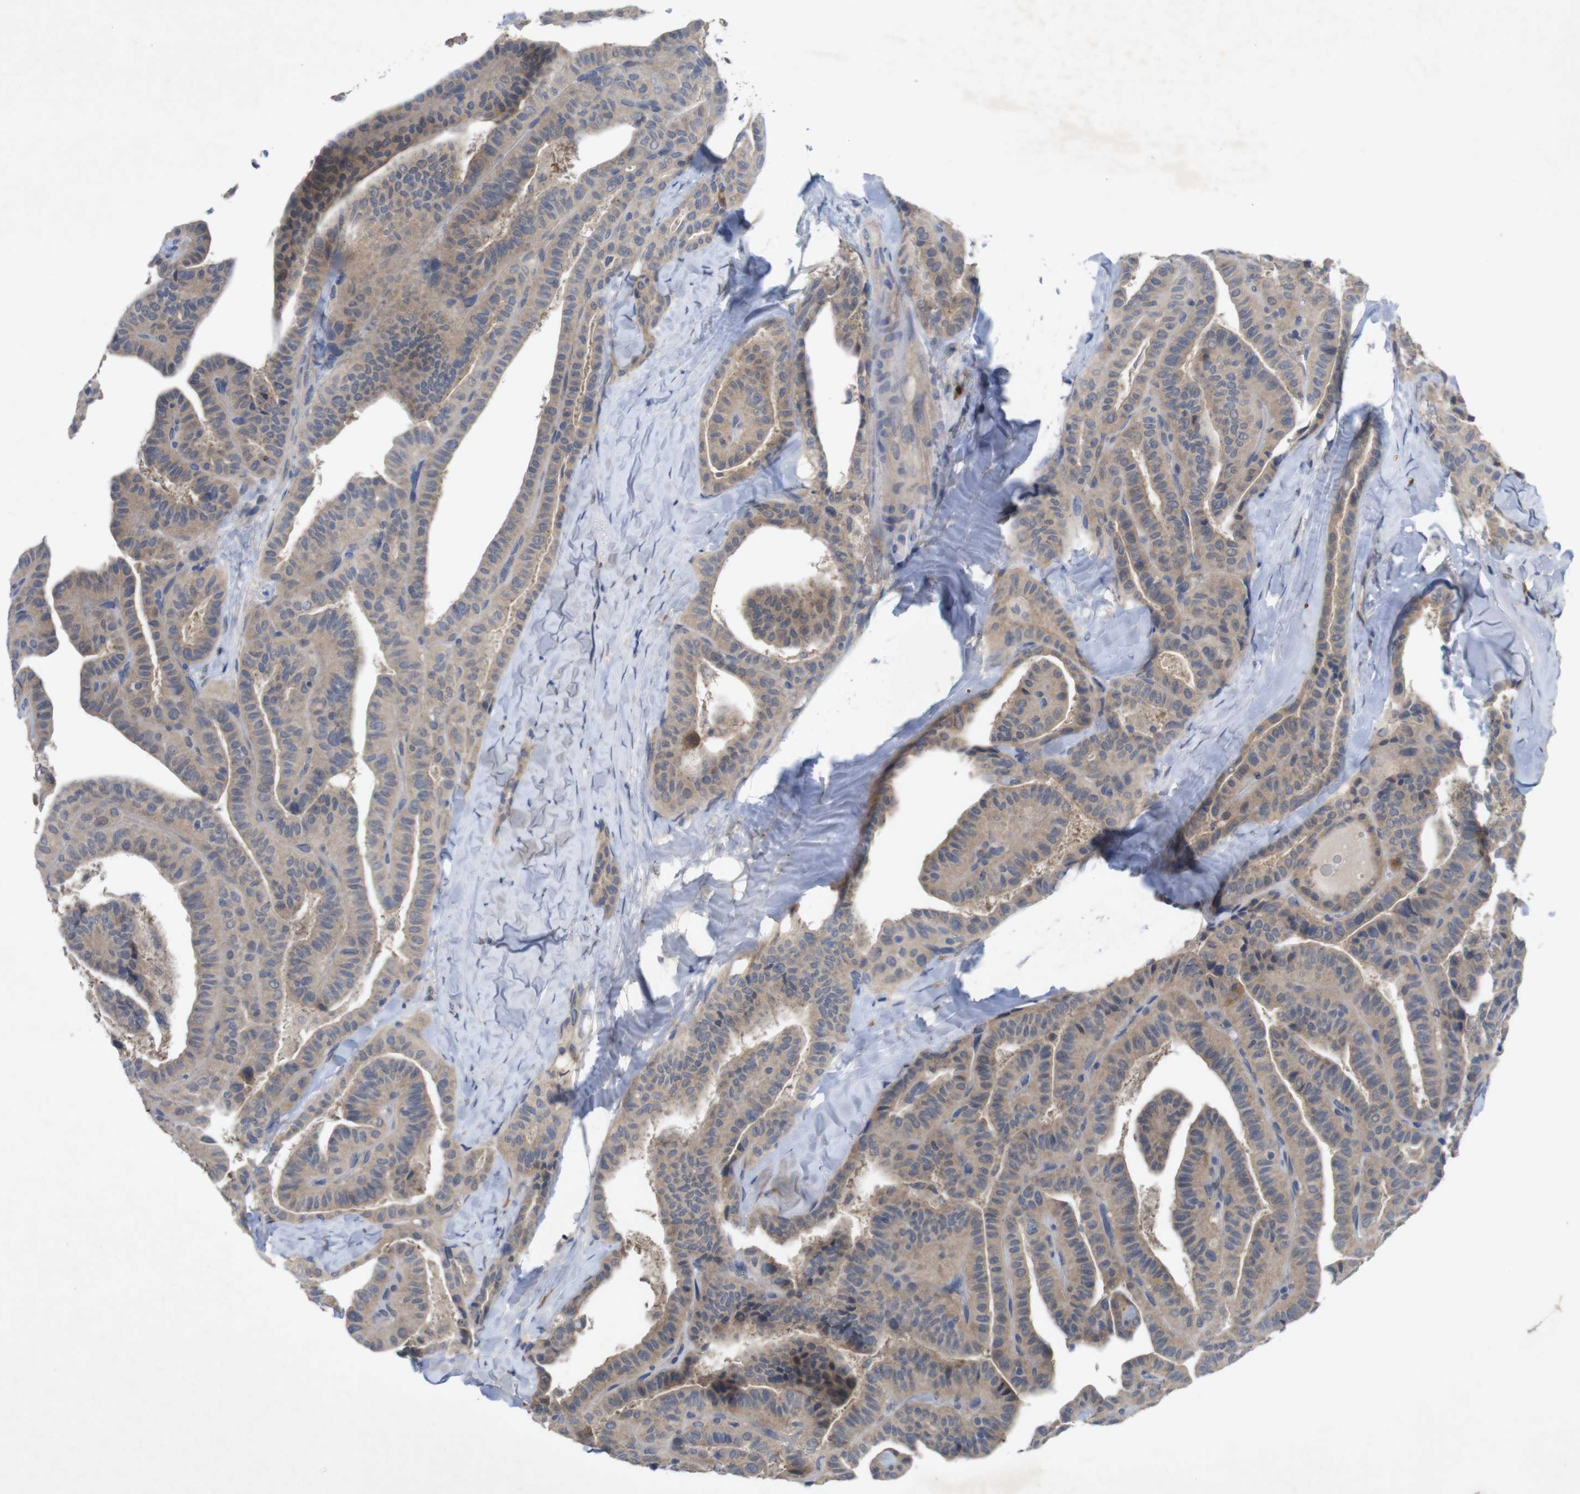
{"staining": {"intensity": "moderate", "quantity": ">75%", "location": "cytoplasmic/membranous"}, "tissue": "thyroid cancer", "cell_type": "Tumor cells", "image_type": "cancer", "snomed": [{"axis": "morphology", "description": "Papillary adenocarcinoma, NOS"}, {"axis": "topography", "description": "Thyroid gland"}], "caption": "Protein positivity by immunohistochemistry (IHC) exhibits moderate cytoplasmic/membranous positivity in about >75% of tumor cells in thyroid papillary adenocarcinoma.", "gene": "BCAR3", "patient": {"sex": "male", "age": 77}}